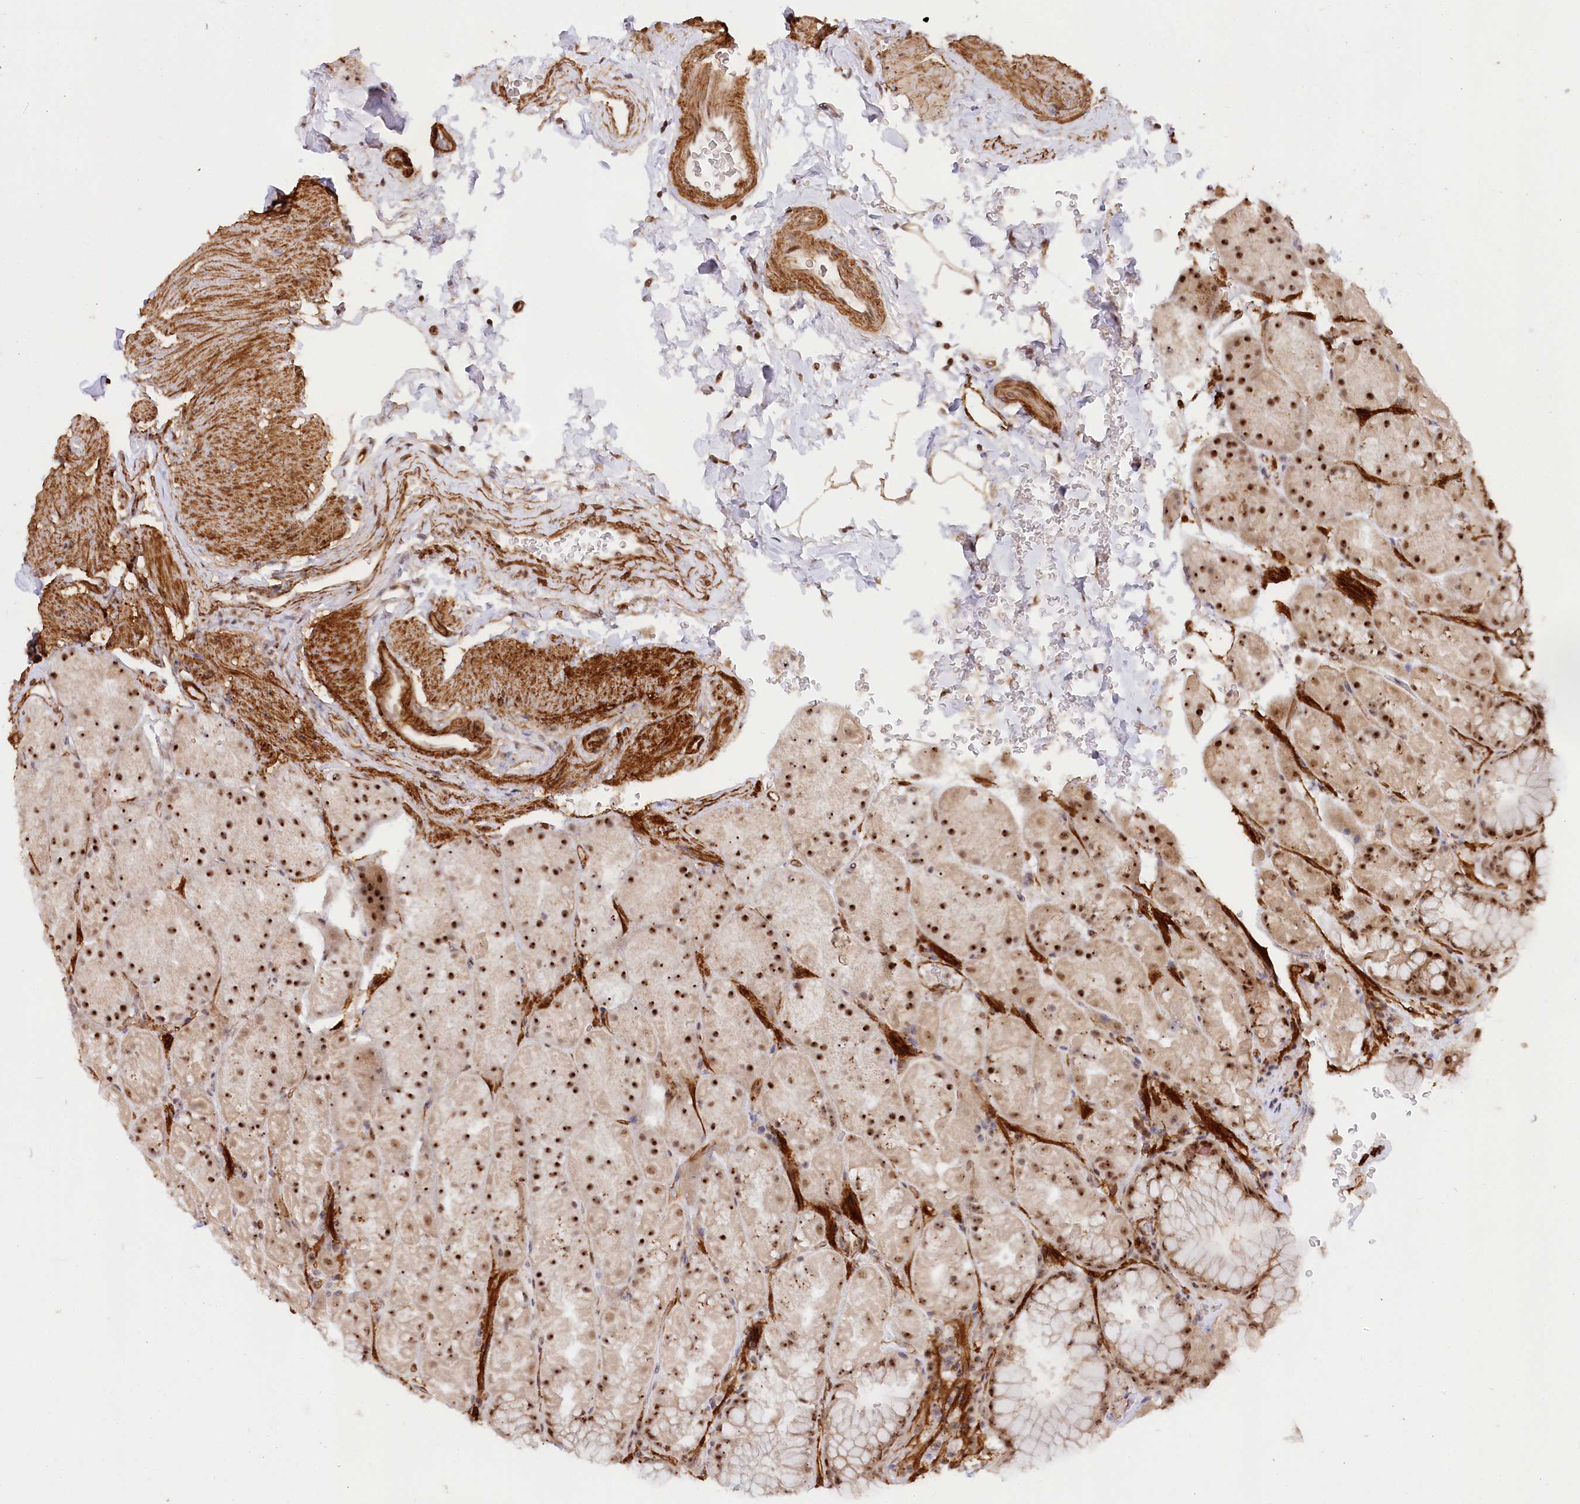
{"staining": {"intensity": "moderate", "quantity": ">75%", "location": "cytoplasmic/membranous,nuclear"}, "tissue": "stomach", "cell_type": "Glandular cells", "image_type": "normal", "snomed": [{"axis": "morphology", "description": "Normal tissue, NOS"}, {"axis": "topography", "description": "Stomach, upper"}, {"axis": "topography", "description": "Stomach, lower"}], "caption": "Immunohistochemical staining of normal stomach reveals >75% levels of moderate cytoplasmic/membranous,nuclear protein staining in about >75% of glandular cells.", "gene": "GNL3L", "patient": {"sex": "male", "age": 67}}